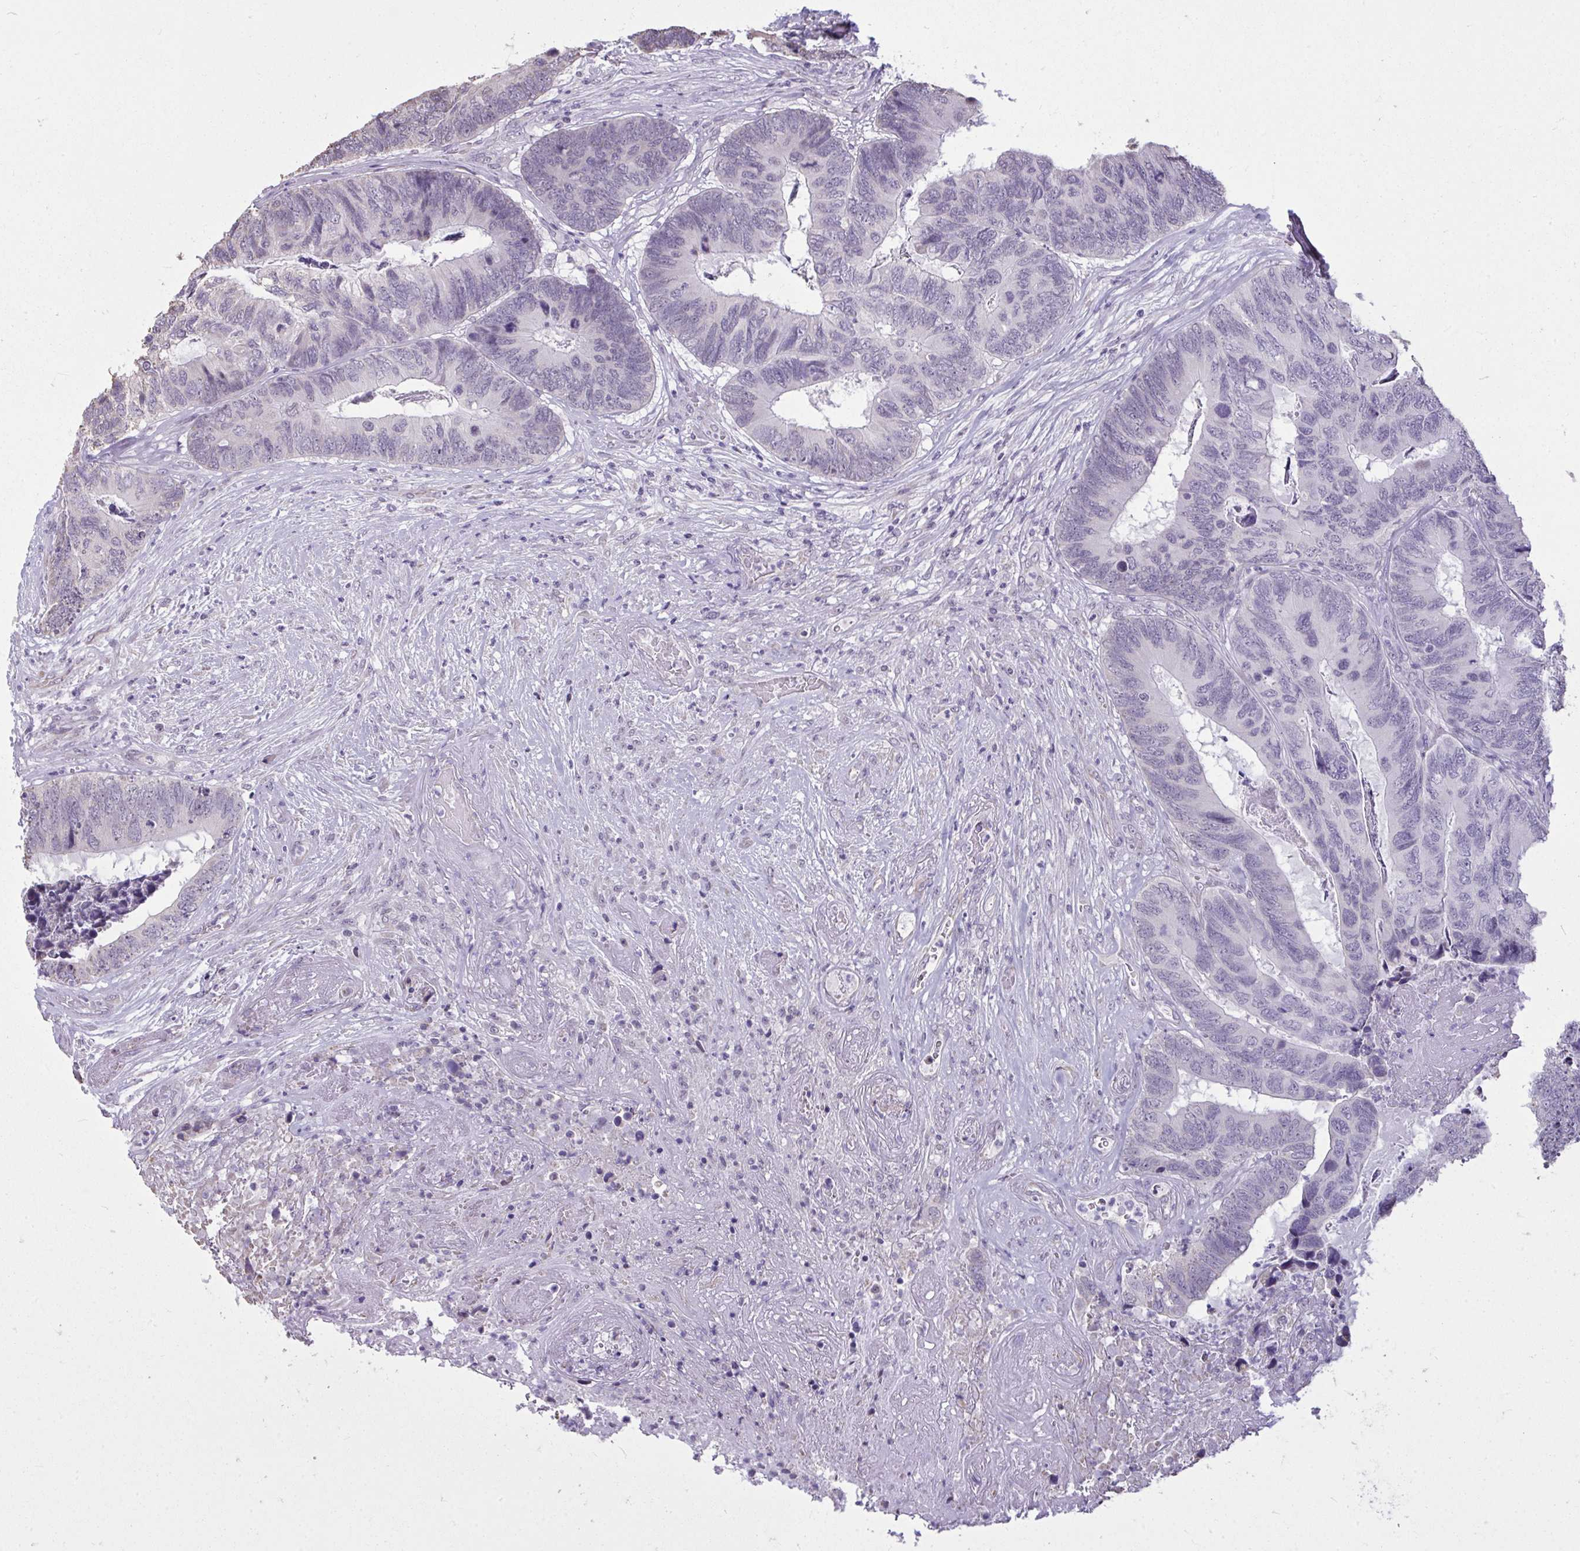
{"staining": {"intensity": "negative", "quantity": "none", "location": "none"}, "tissue": "colorectal cancer", "cell_type": "Tumor cells", "image_type": "cancer", "snomed": [{"axis": "morphology", "description": "Adenocarcinoma, NOS"}, {"axis": "topography", "description": "Colon"}], "caption": "Immunohistochemical staining of human colorectal cancer shows no significant staining in tumor cells.", "gene": "NPPA", "patient": {"sex": "female", "age": 67}}